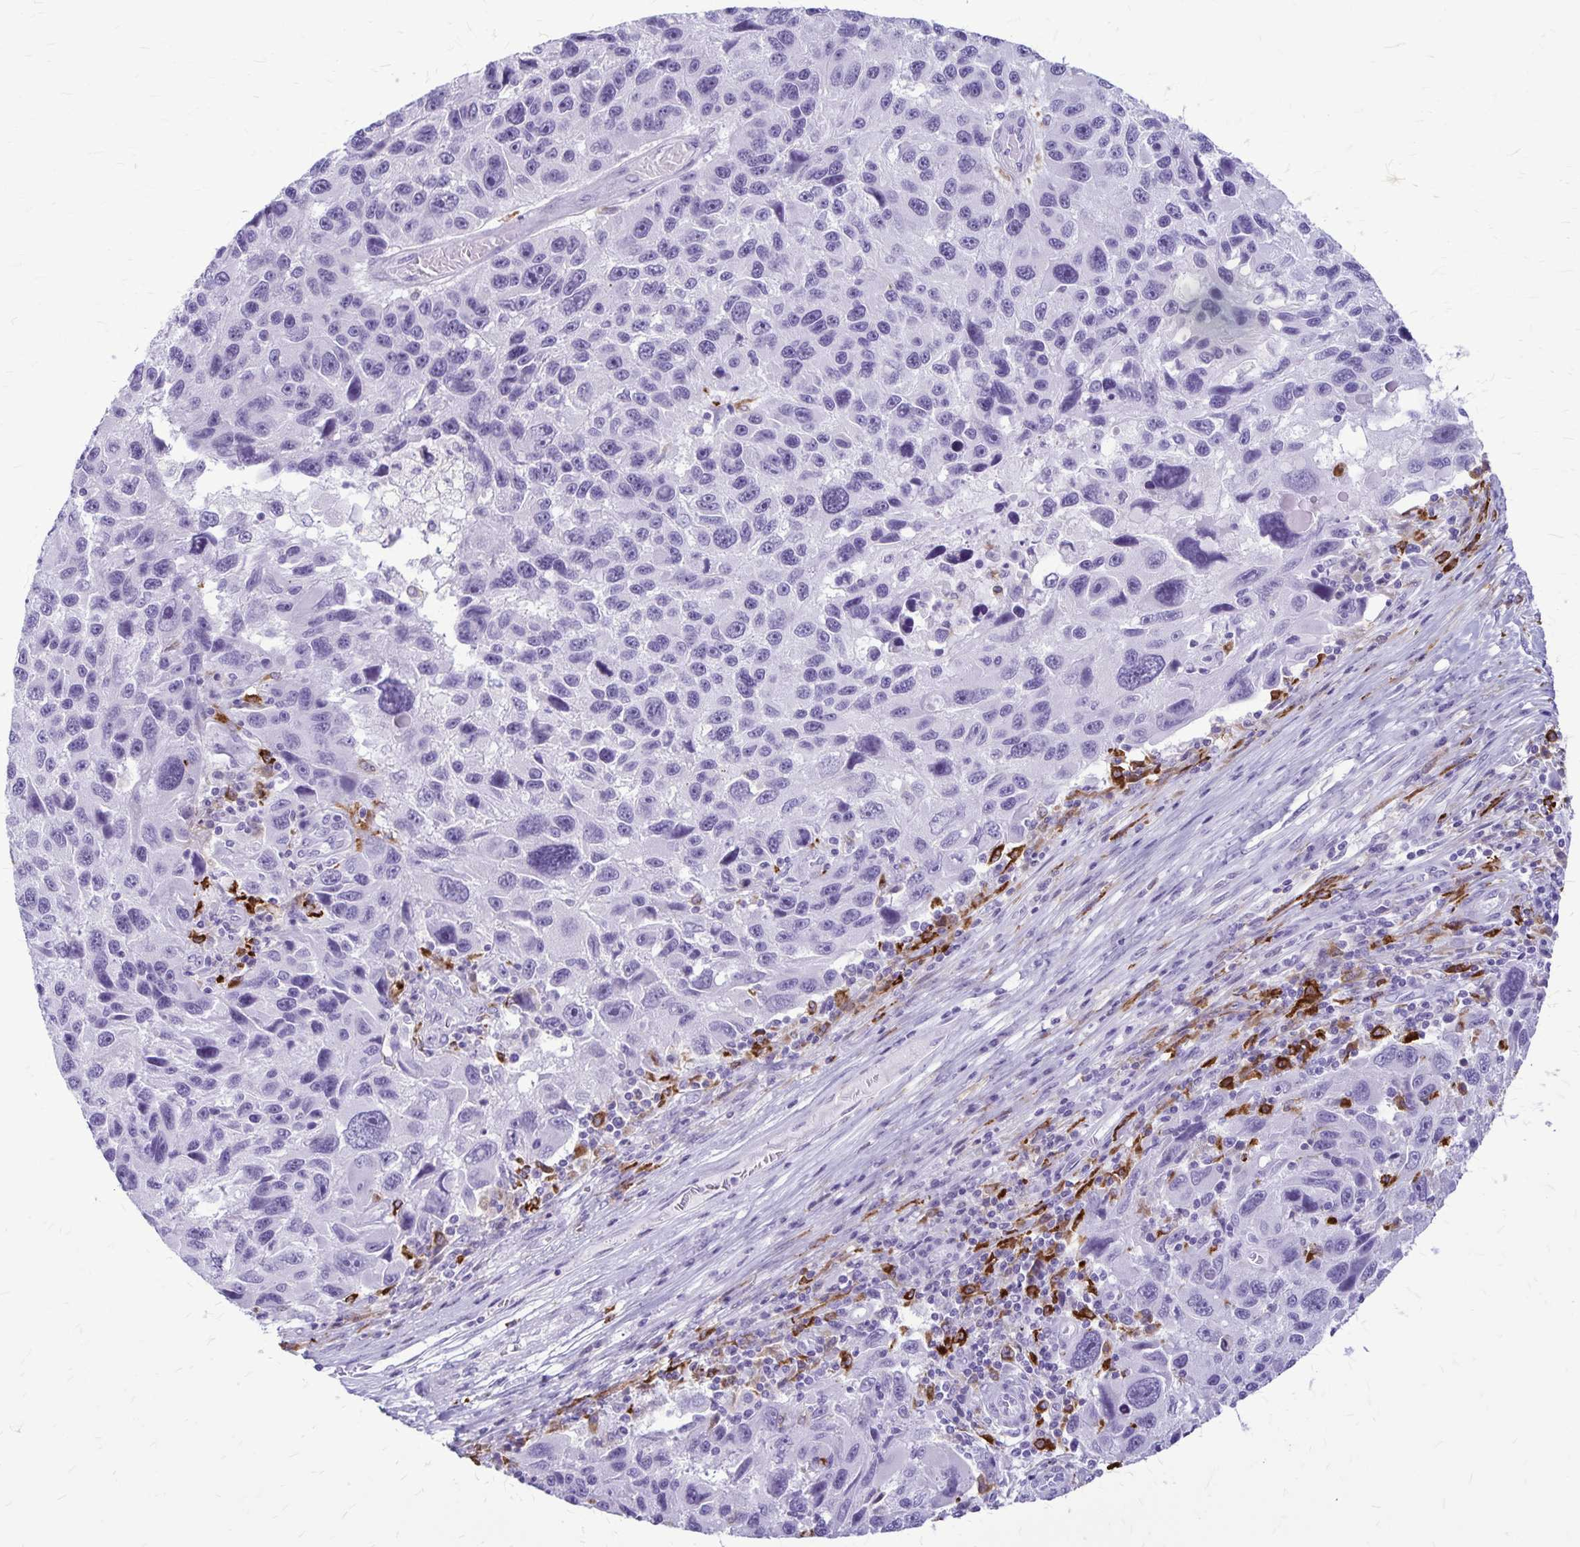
{"staining": {"intensity": "negative", "quantity": "none", "location": "none"}, "tissue": "melanoma", "cell_type": "Tumor cells", "image_type": "cancer", "snomed": [{"axis": "morphology", "description": "Malignant melanoma, NOS"}, {"axis": "topography", "description": "Skin"}], "caption": "IHC histopathology image of melanoma stained for a protein (brown), which displays no expression in tumor cells.", "gene": "RTN1", "patient": {"sex": "male", "age": 53}}